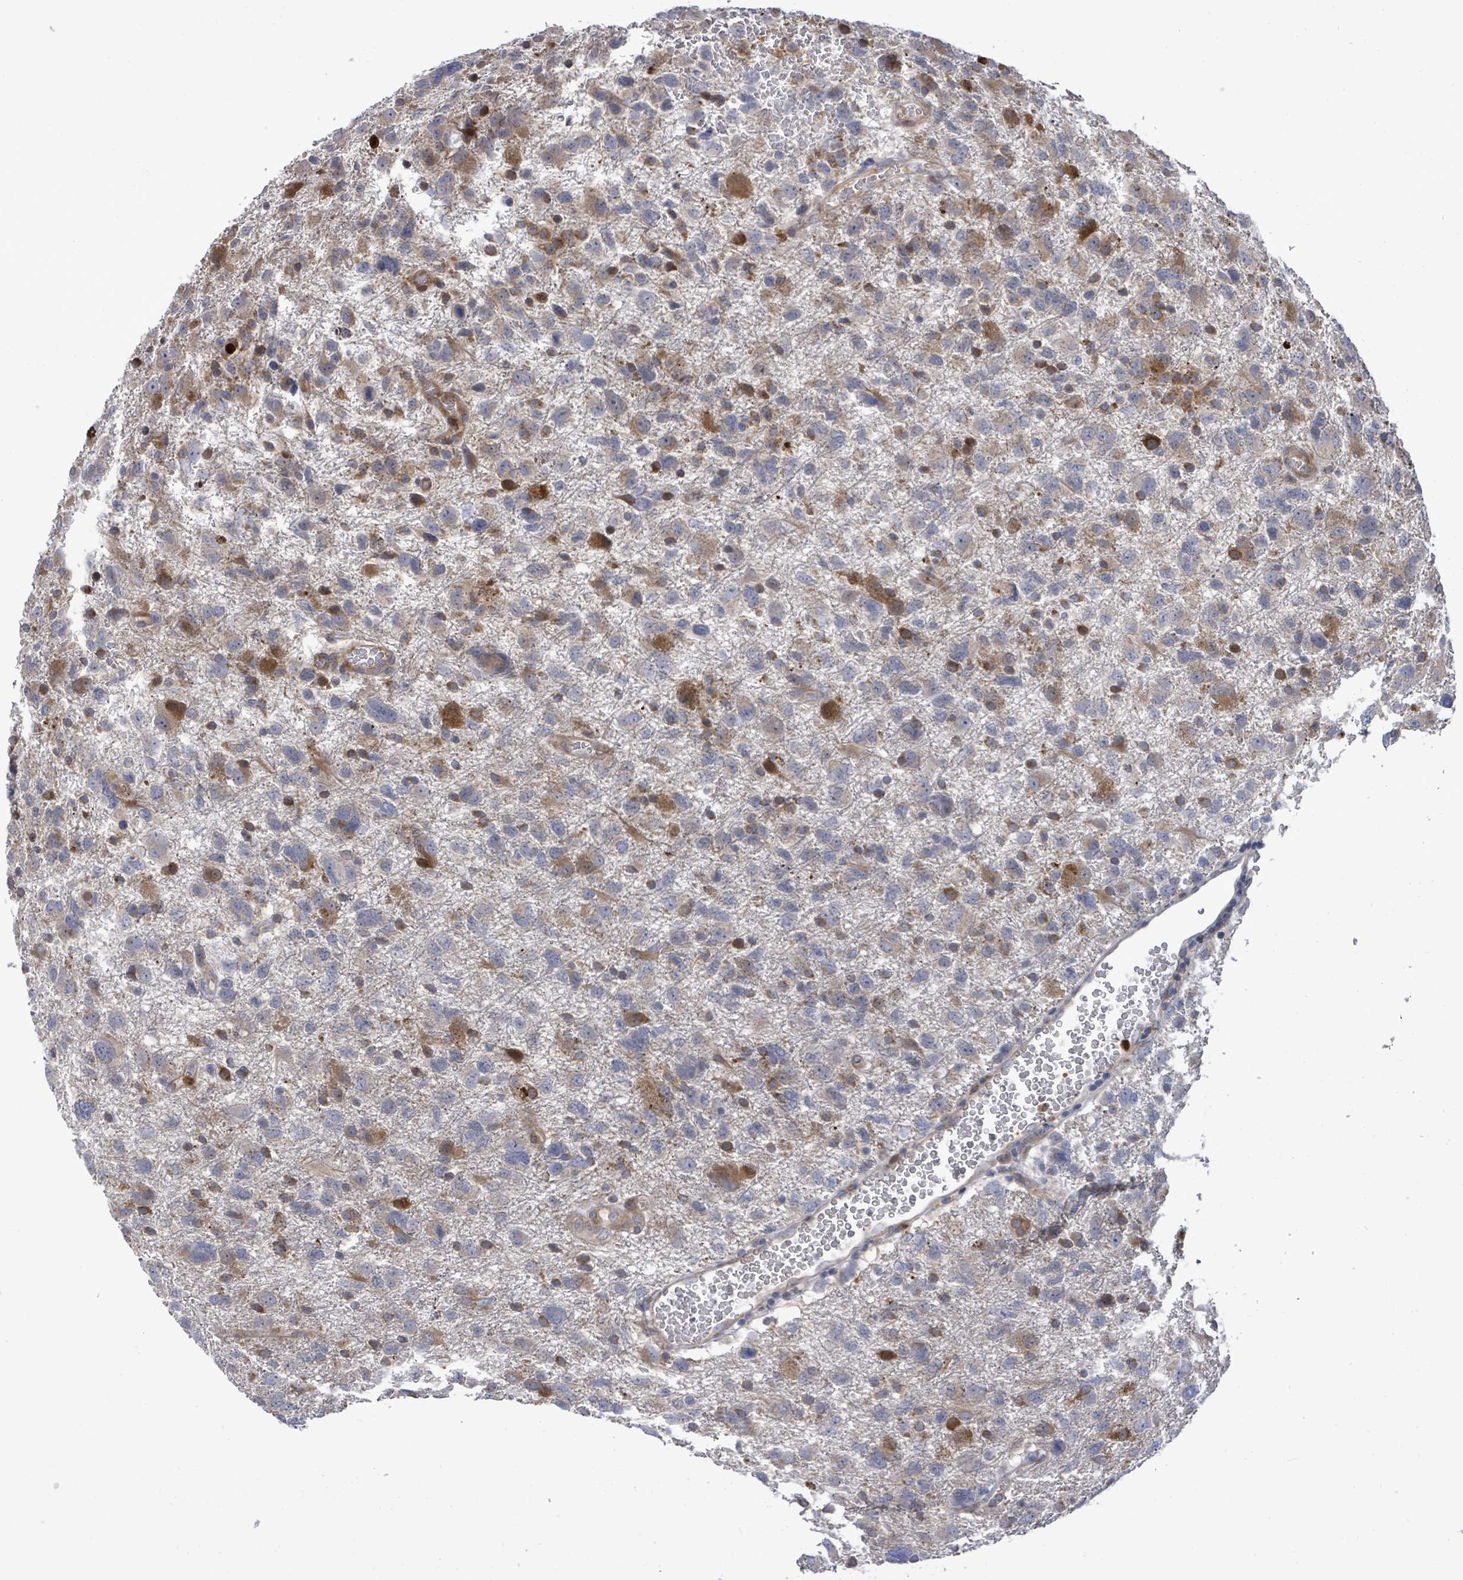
{"staining": {"intensity": "moderate", "quantity": "<25%", "location": "cytoplasmic/membranous"}, "tissue": "glioma", "cell_type": "Tumor cells", "image_type": "cancer", "snomed": [{"axis": "morphology", "description": "Glioma, malignant, High grade"}, {"axis": "topography", "description": "Brain"}], "caption": "This is a photomicrograph of immunohistochemistry (IHC) staining of high-grade glioma (malignant), which shows moderate staining in the cytoplasmic/membranous of tumor cells.", "gene": "SAR1A", "patient": {"sex": "male", "age": 61}}